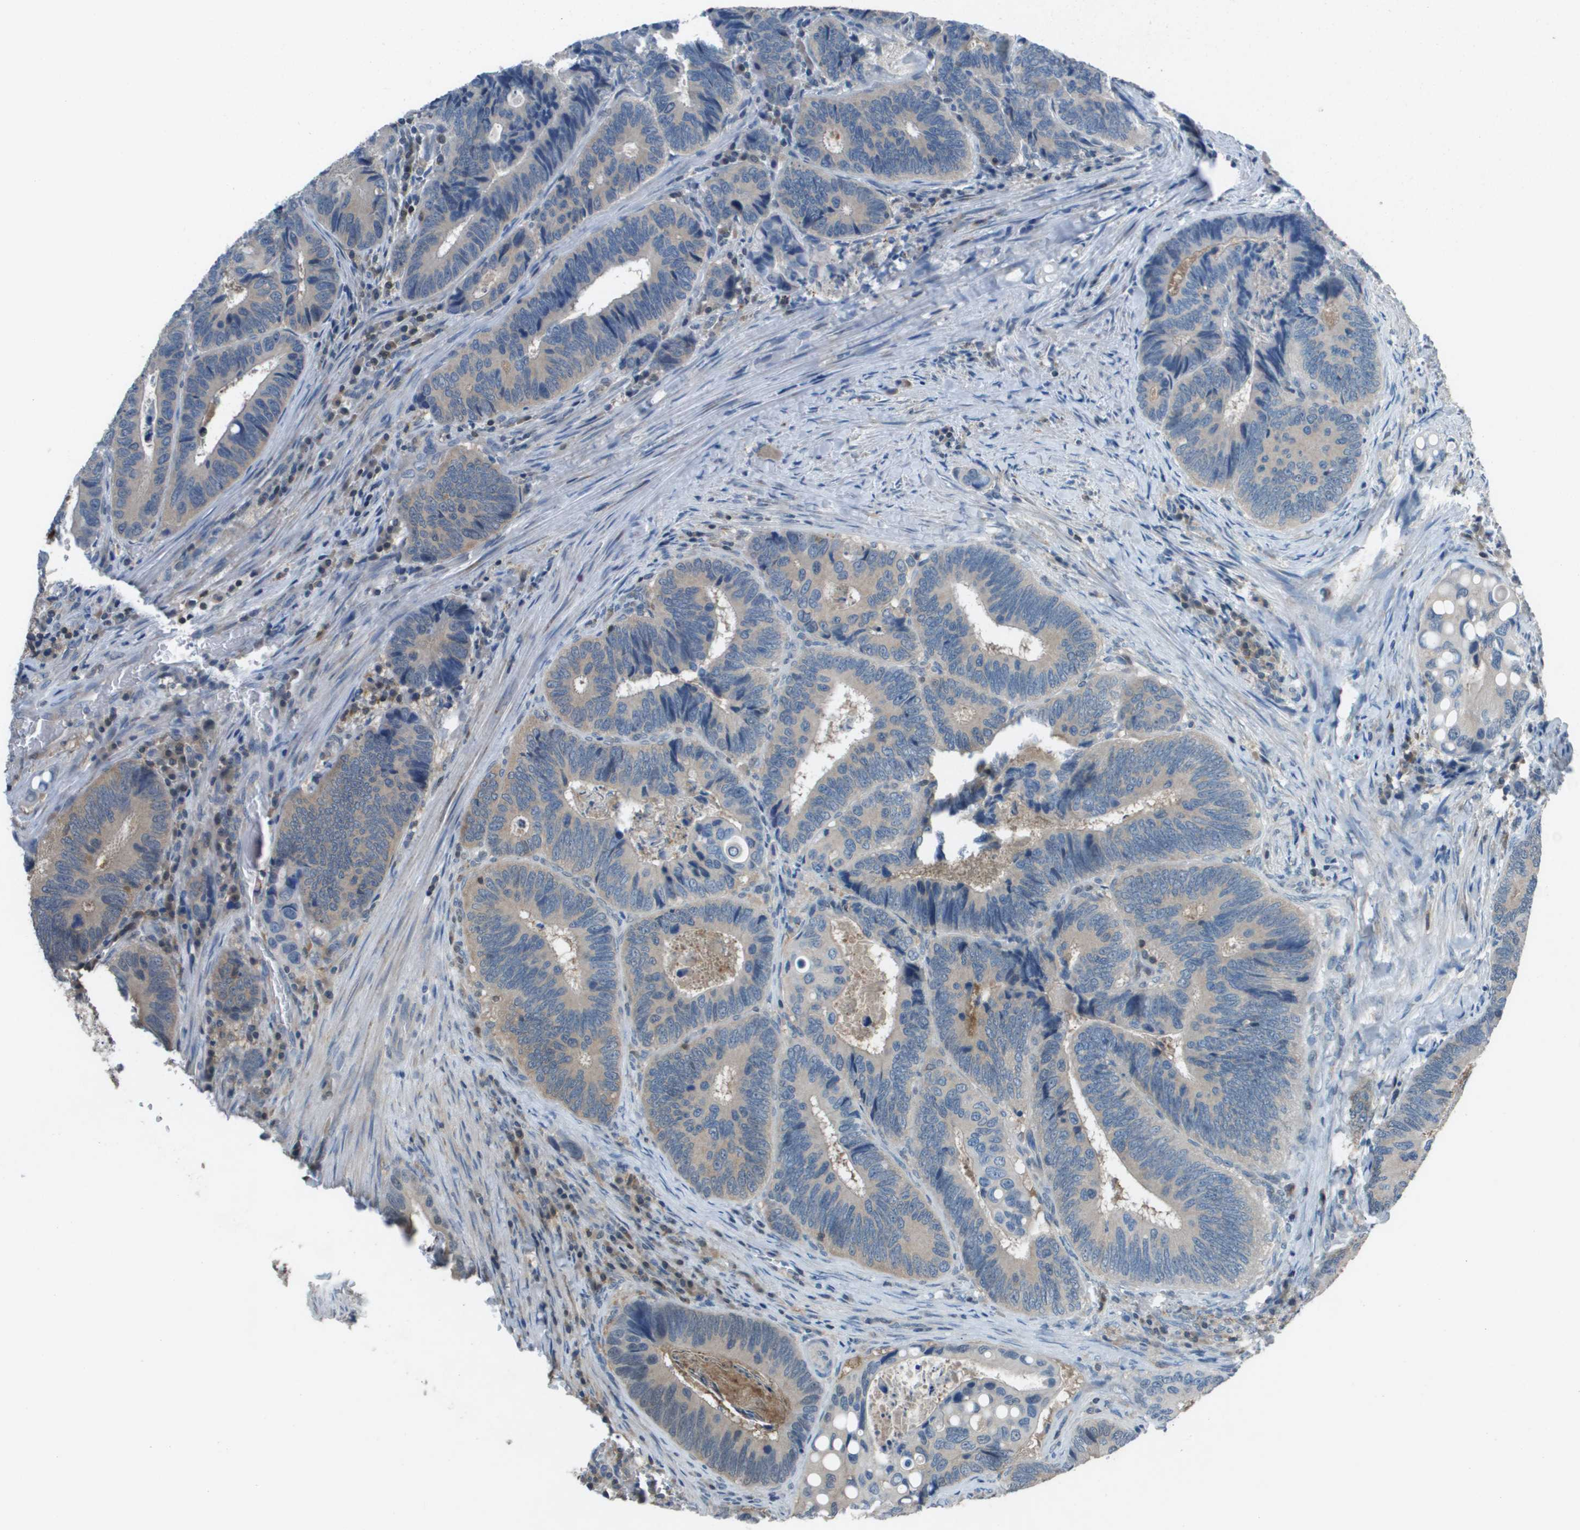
{"staining": {"intensity": "weak", "quantity": "25%-75%", "location": "cytoplasmic/membranous"}, "tissue": "colorectal cancer", "cell_type": "Tumor cells", "image_type": "cancer", "snomed": [{"axis": "morphology", "description": "Inflammation, NOS"}, {"axis": "morphology", "description": "Adenocarcinoma, NOS"}, {"axis": "topography", "description": "Colon"}], "caption": "Protein expression analysis of colorectal cancer demonstrates weak cytoplasmic/membranous expression in about 25%-75% of tumor cells.", "gene": "CAMK4", "patient": {"sex": "male", "age": 72}}